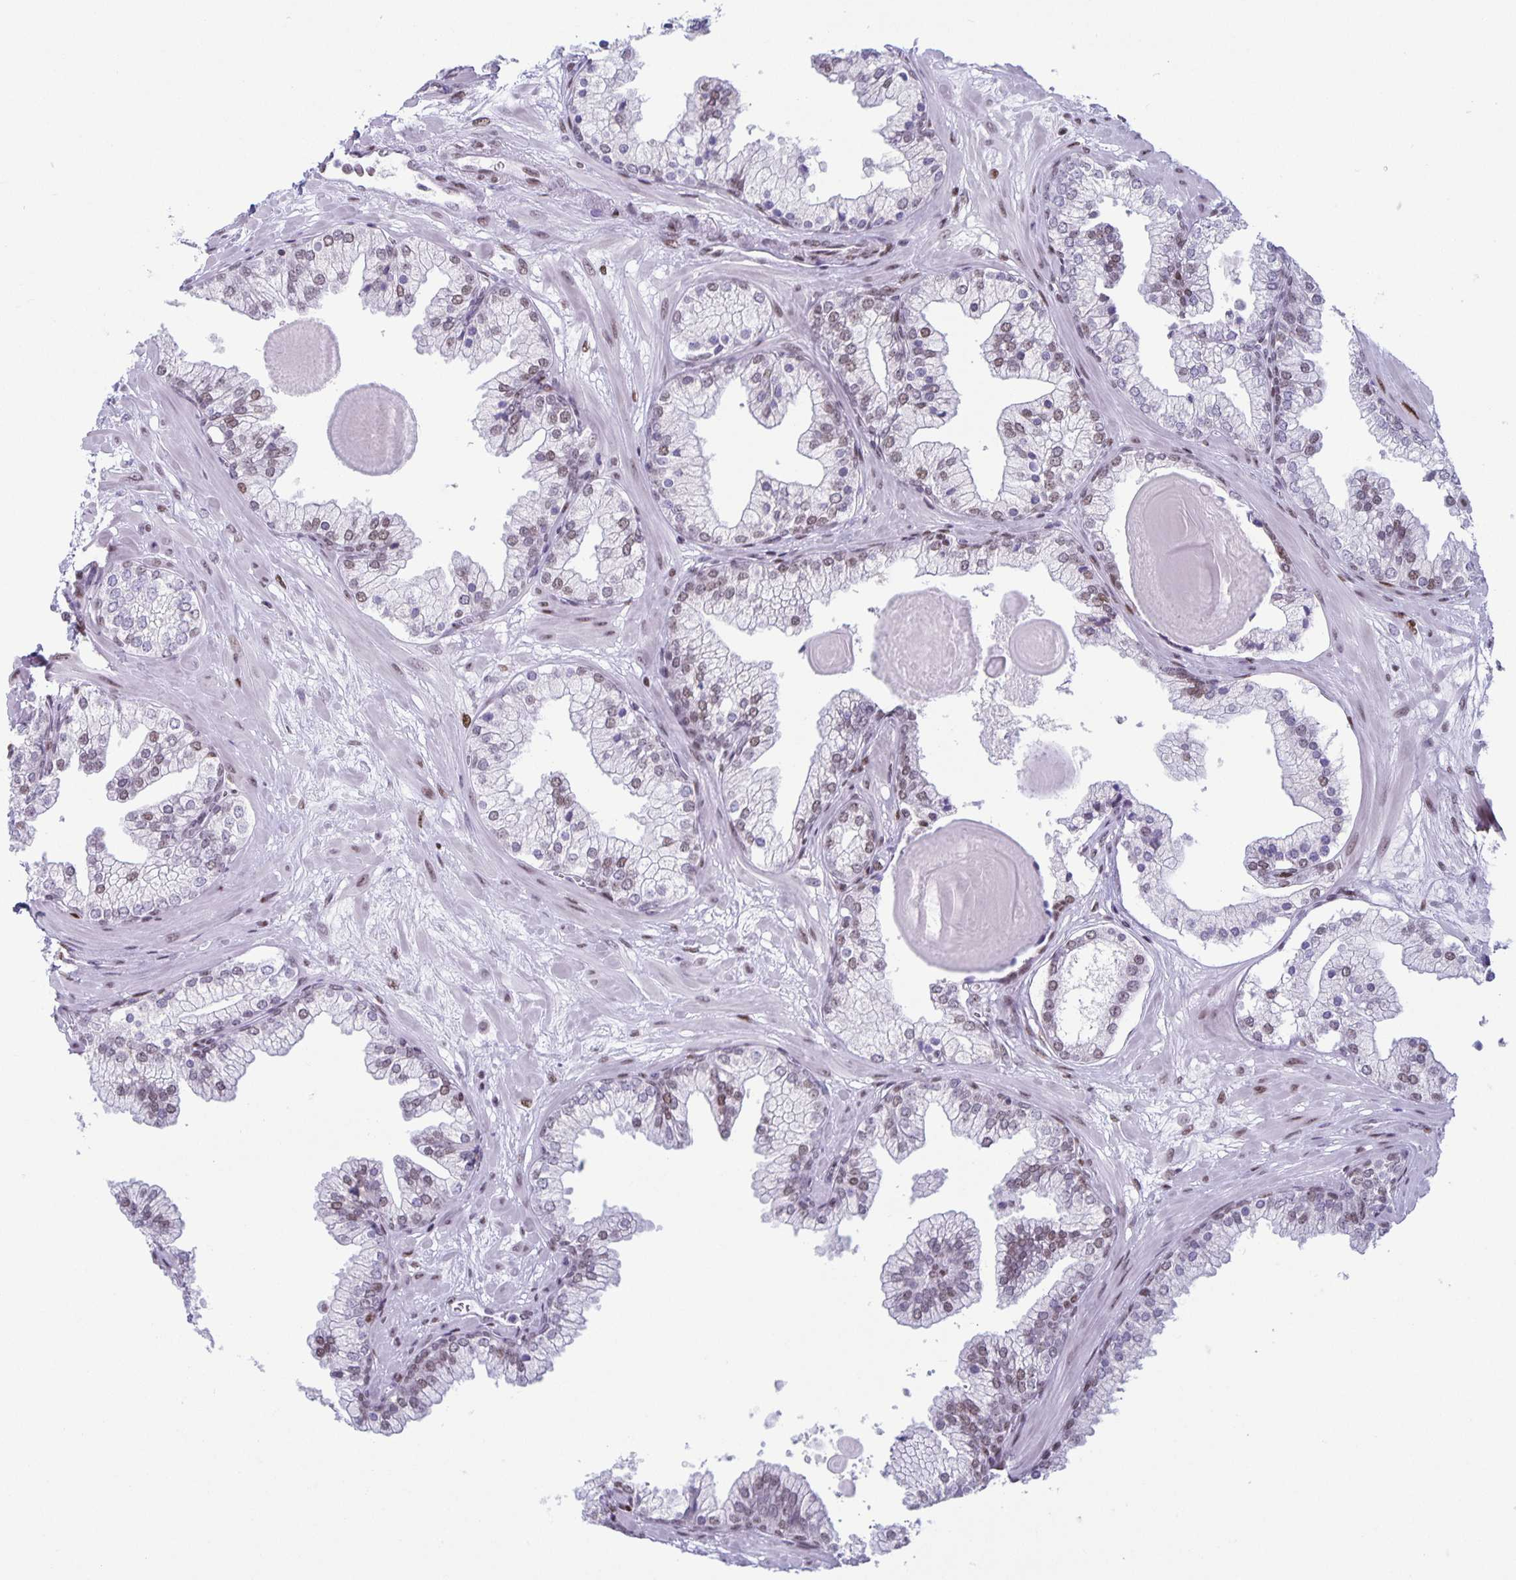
{"staining": {"intensity": "moderate", "quantity": "25%-75%", "location": "nuclear"}, "tissue": "prostate", "cell_type": "Glandular cells", "image_type": "normal", "snomed": [{"axis": "morphology", "description": "Normal tissue, NOS"}, {"axis": "topography", "description": "Prostate"}, {"axis": "topography", "description": "Peripheral nerve tissue"}], "caption": "Immunohistochemical staining of normal human prostate shows moderate nuclear protein expression in about 25%-75% of glandular cells. The staining was performed using DAB (3,3'-diaminobenzidine), with brown indicating positive protein expression. Nuclei are stained blue with hematoxylin.", "gene": "JUND", "patient": {"sex": "male", "age": 61}}